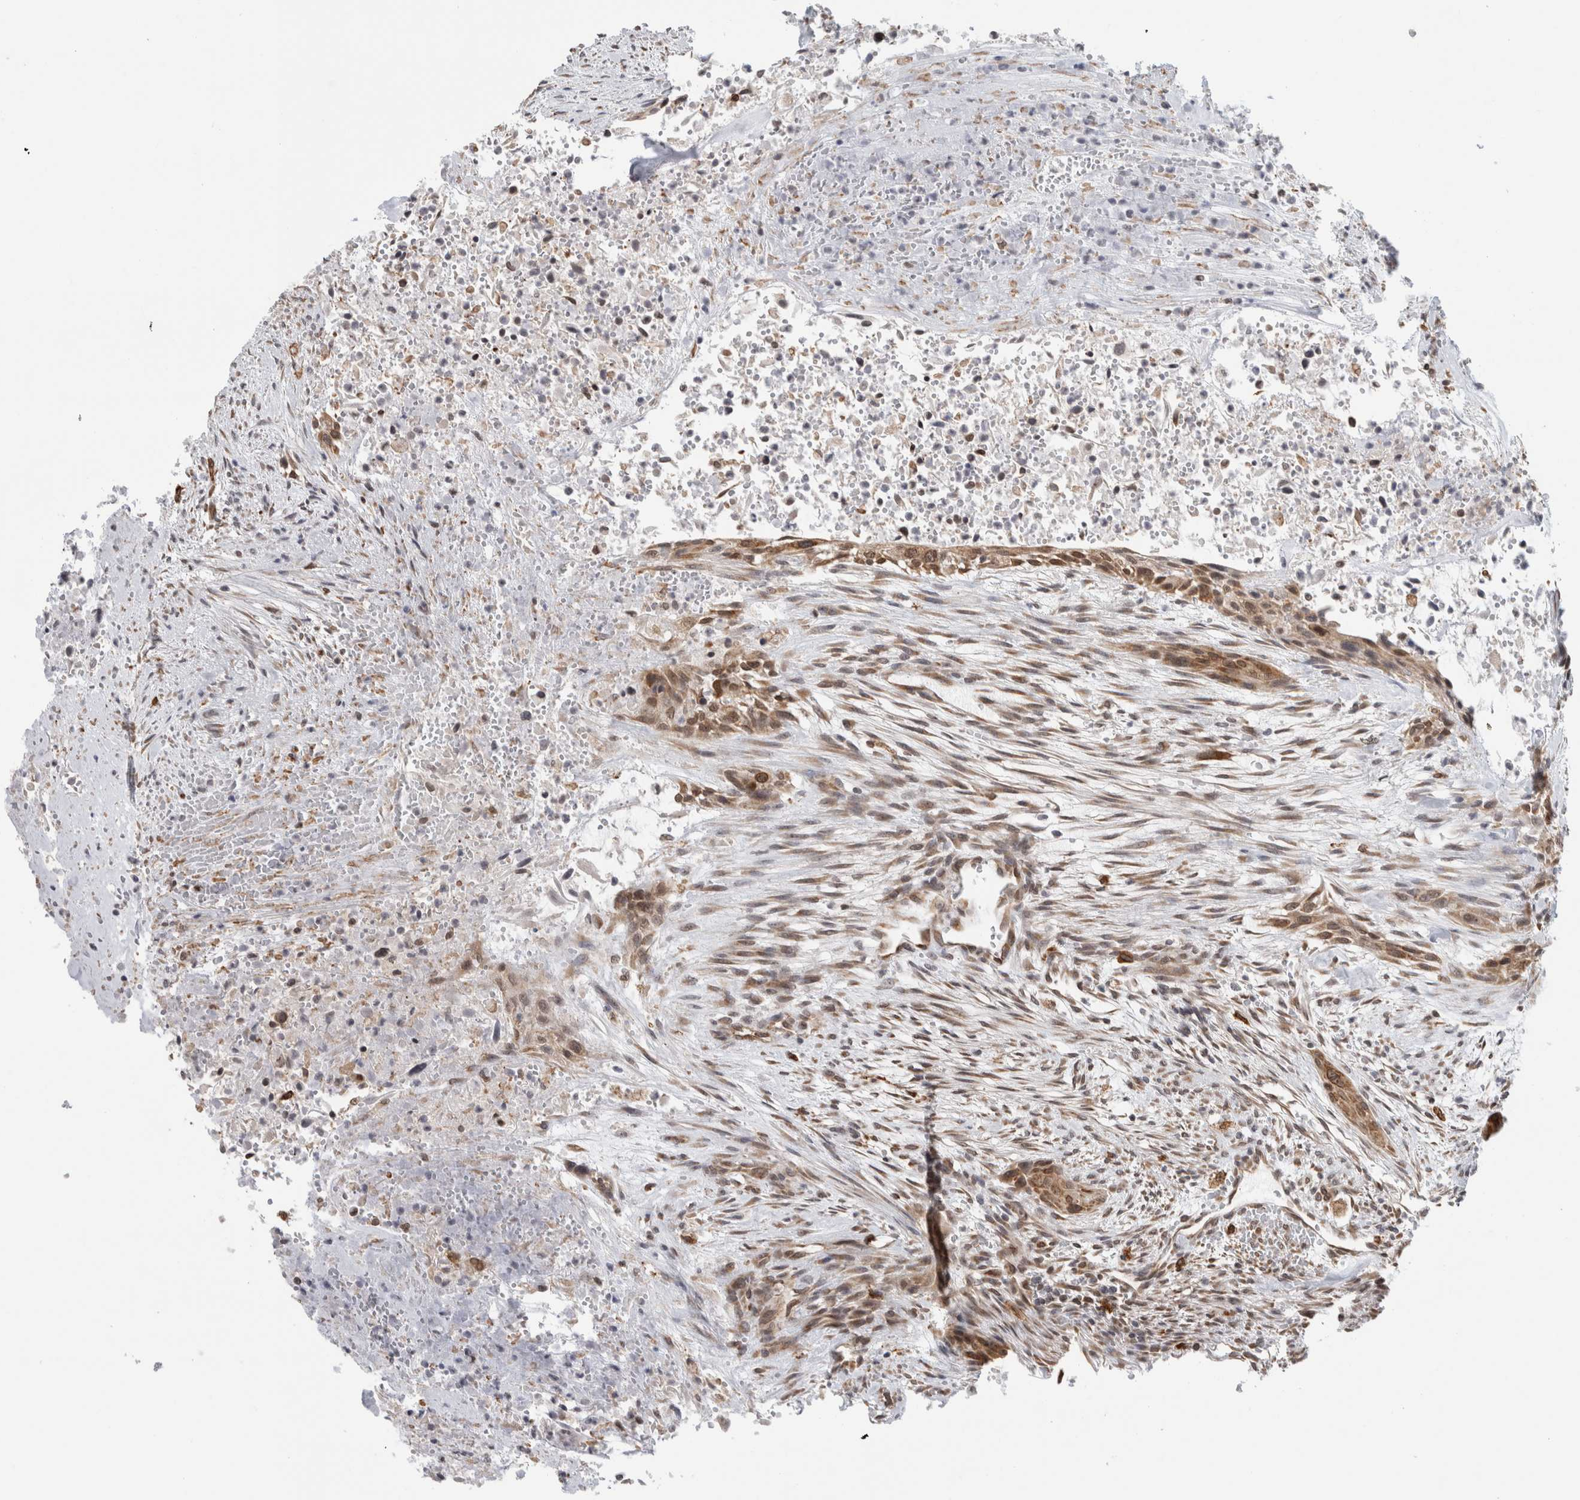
{"staining": {"intensity": "moderate", "quantity": ">75%", "location": "nuclear"}, "tissue": "urothelial cancer", "cell_type": "Tumor cells", "image_type": "cancer", "snomed": [{"axis": "morphology", "description": "Urothelial carcinoma, High grade"}, {"axis": "topography", "description": "Urinary bladder"}], "caption": "This is an image of immunohistochemistry staining of urothelial cancer, which shows moderate staining in the nuclear of tumor cells.", "gene": "RBMX2", "patient": {"sex": "male", "age": 35}}